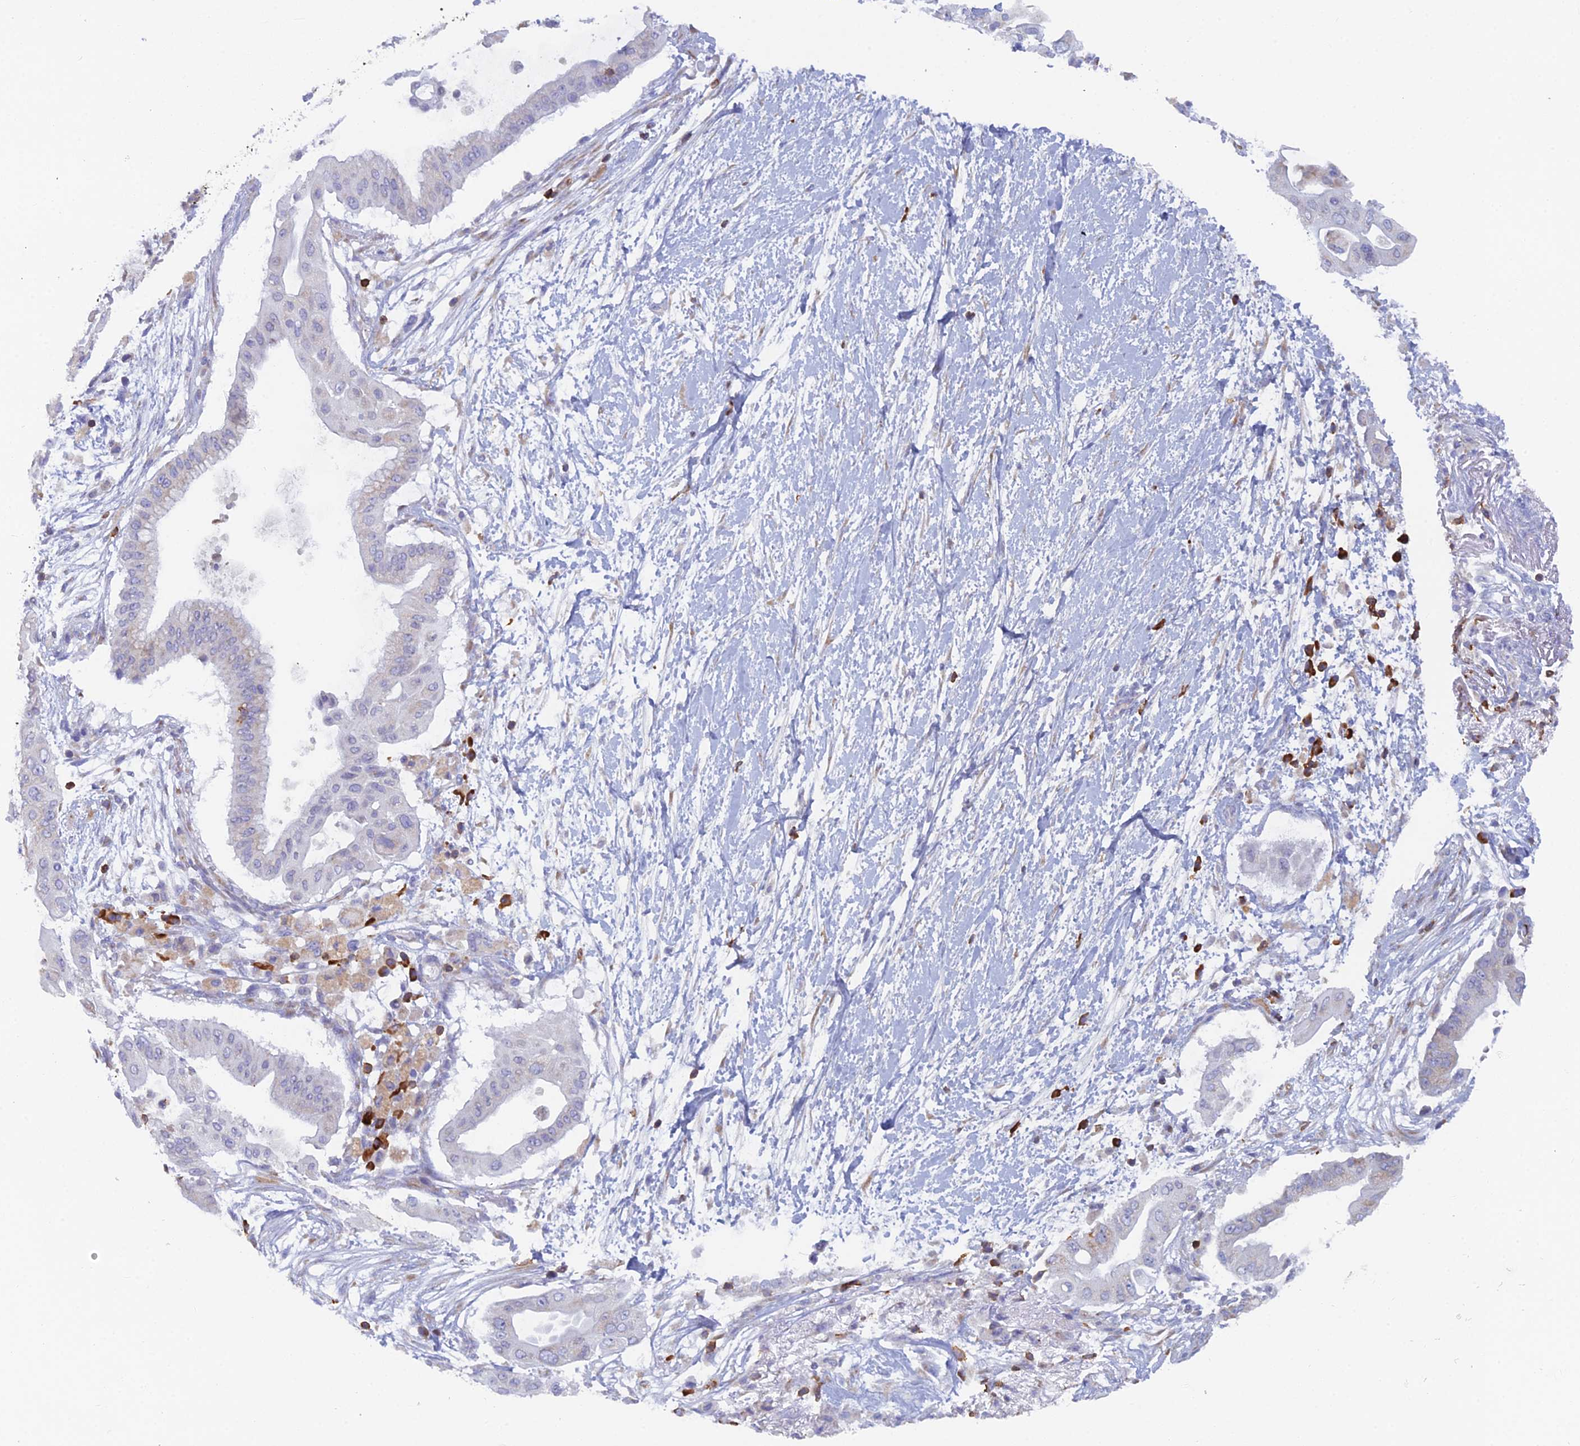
{"staining": {"intensity": "weak", "quantity": "<25%", "location": "cytoplasmic/membranous"}, "tissue": "pancreatic cancer", "cell_type": "Tumor cells", "image_type": "cancer", "snomed": [{"axis": "morphology", "description": "Adenocarcinoma, NOS"}, {"axis": "topography", "description": "Pancreas"}], "caption": "Pancreatic adenocarcinoma was stained to show a protein in brown. There is no significant staining in tumor cells.", "gene": "ABI3BP", "patient": {"sex": "male", "age": 68}}